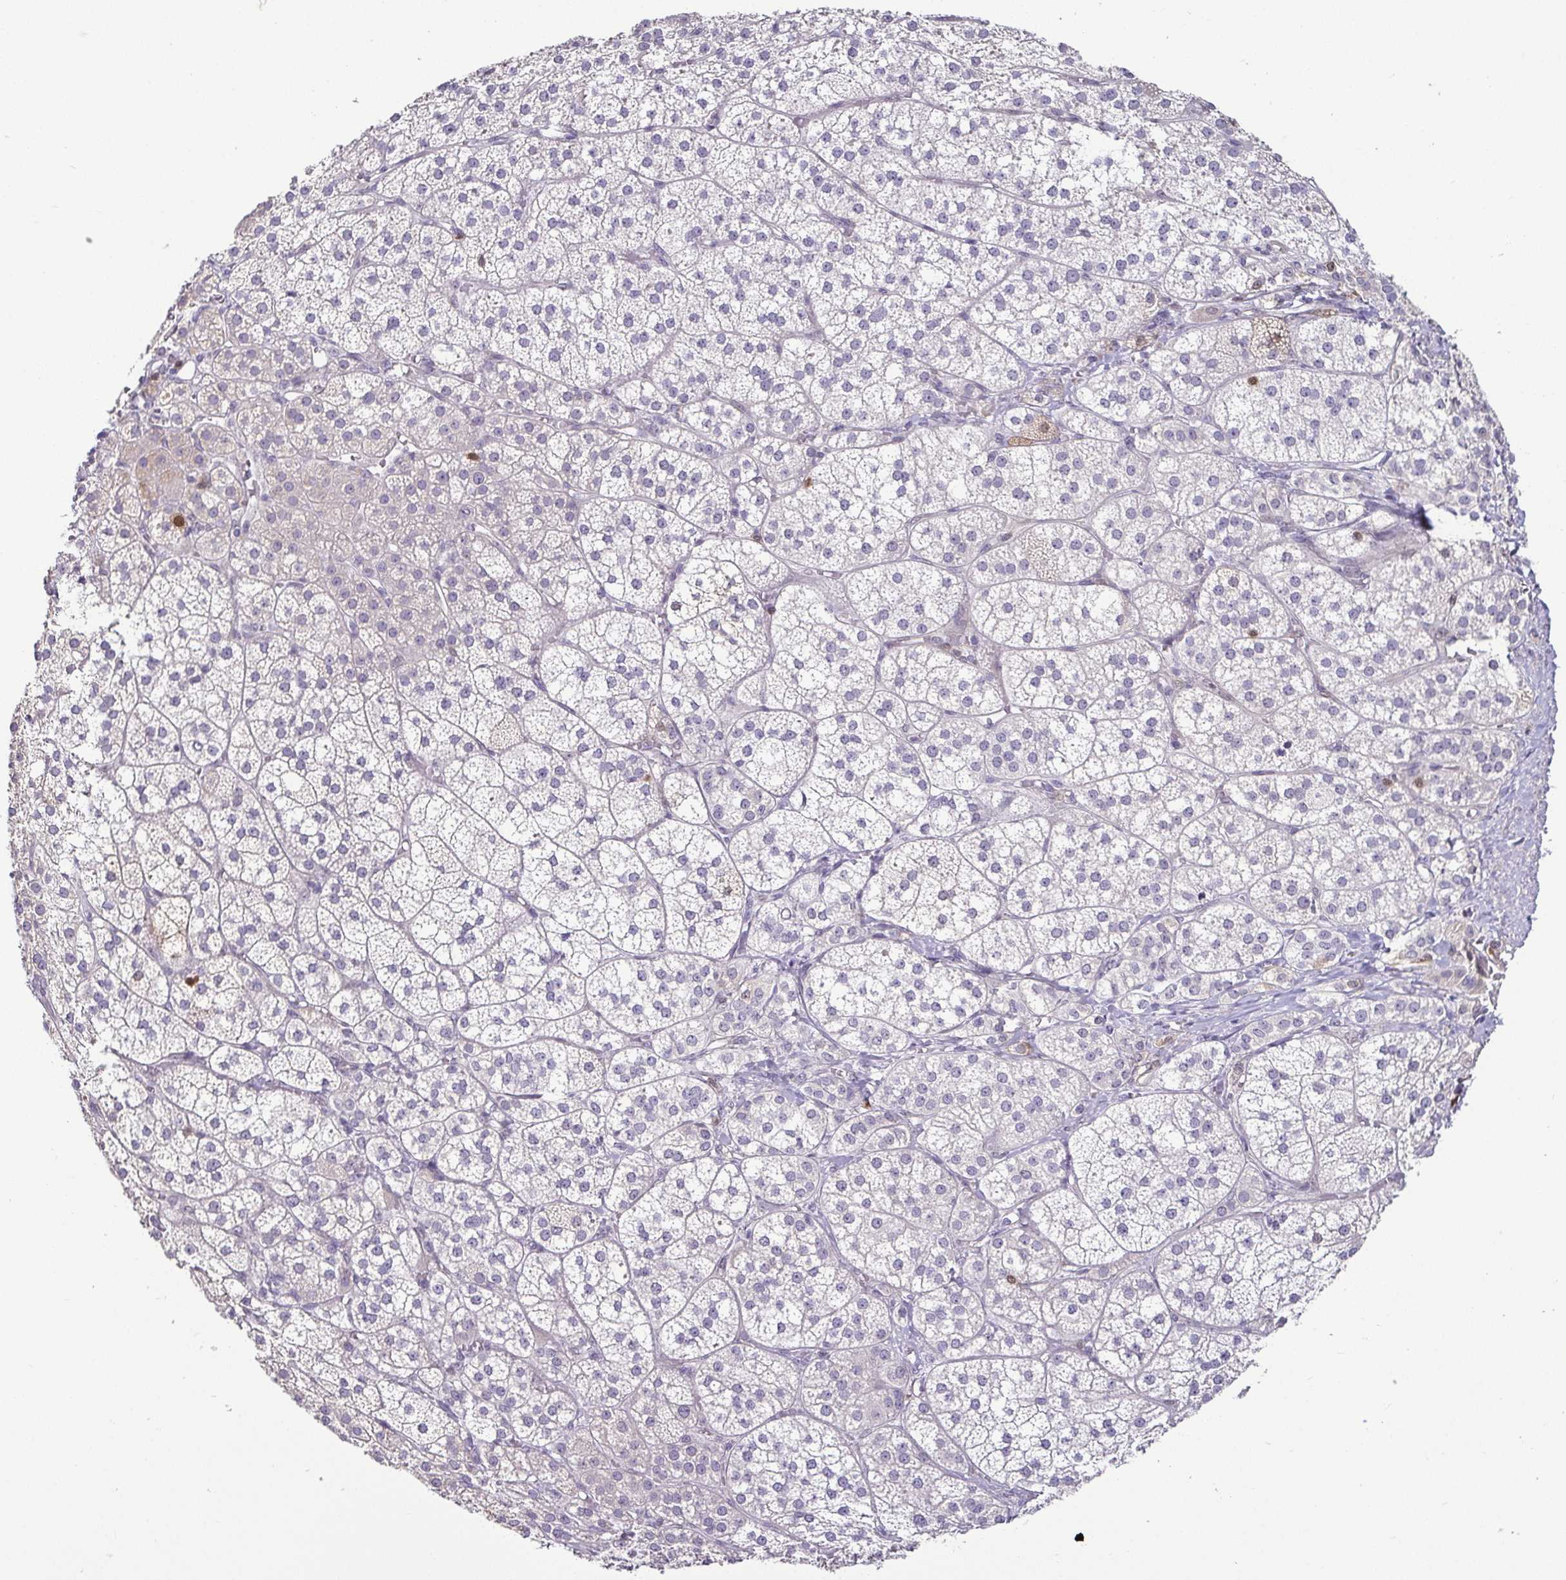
{"staining": {"intensity": "negative", "quantity": "none", "location": "none"}, "tissue": "adrenal gland", "cell_type": "Glandular cells", "image_type": "normal", "snomed": [{"axis": "morphology", "description": "Normal tissue, NOS"}, {"axis": "topography", "description": "Adrenal gland"}], "caption": "Protein analysis of unremarkable adrenal gland reveals no significant staining in glandular cells. (Immunohistochemistry (ihc), brightfield microscopy, high magnification).", "gene": "HOPX", "patient": {"sex": "female", "age": 60}}